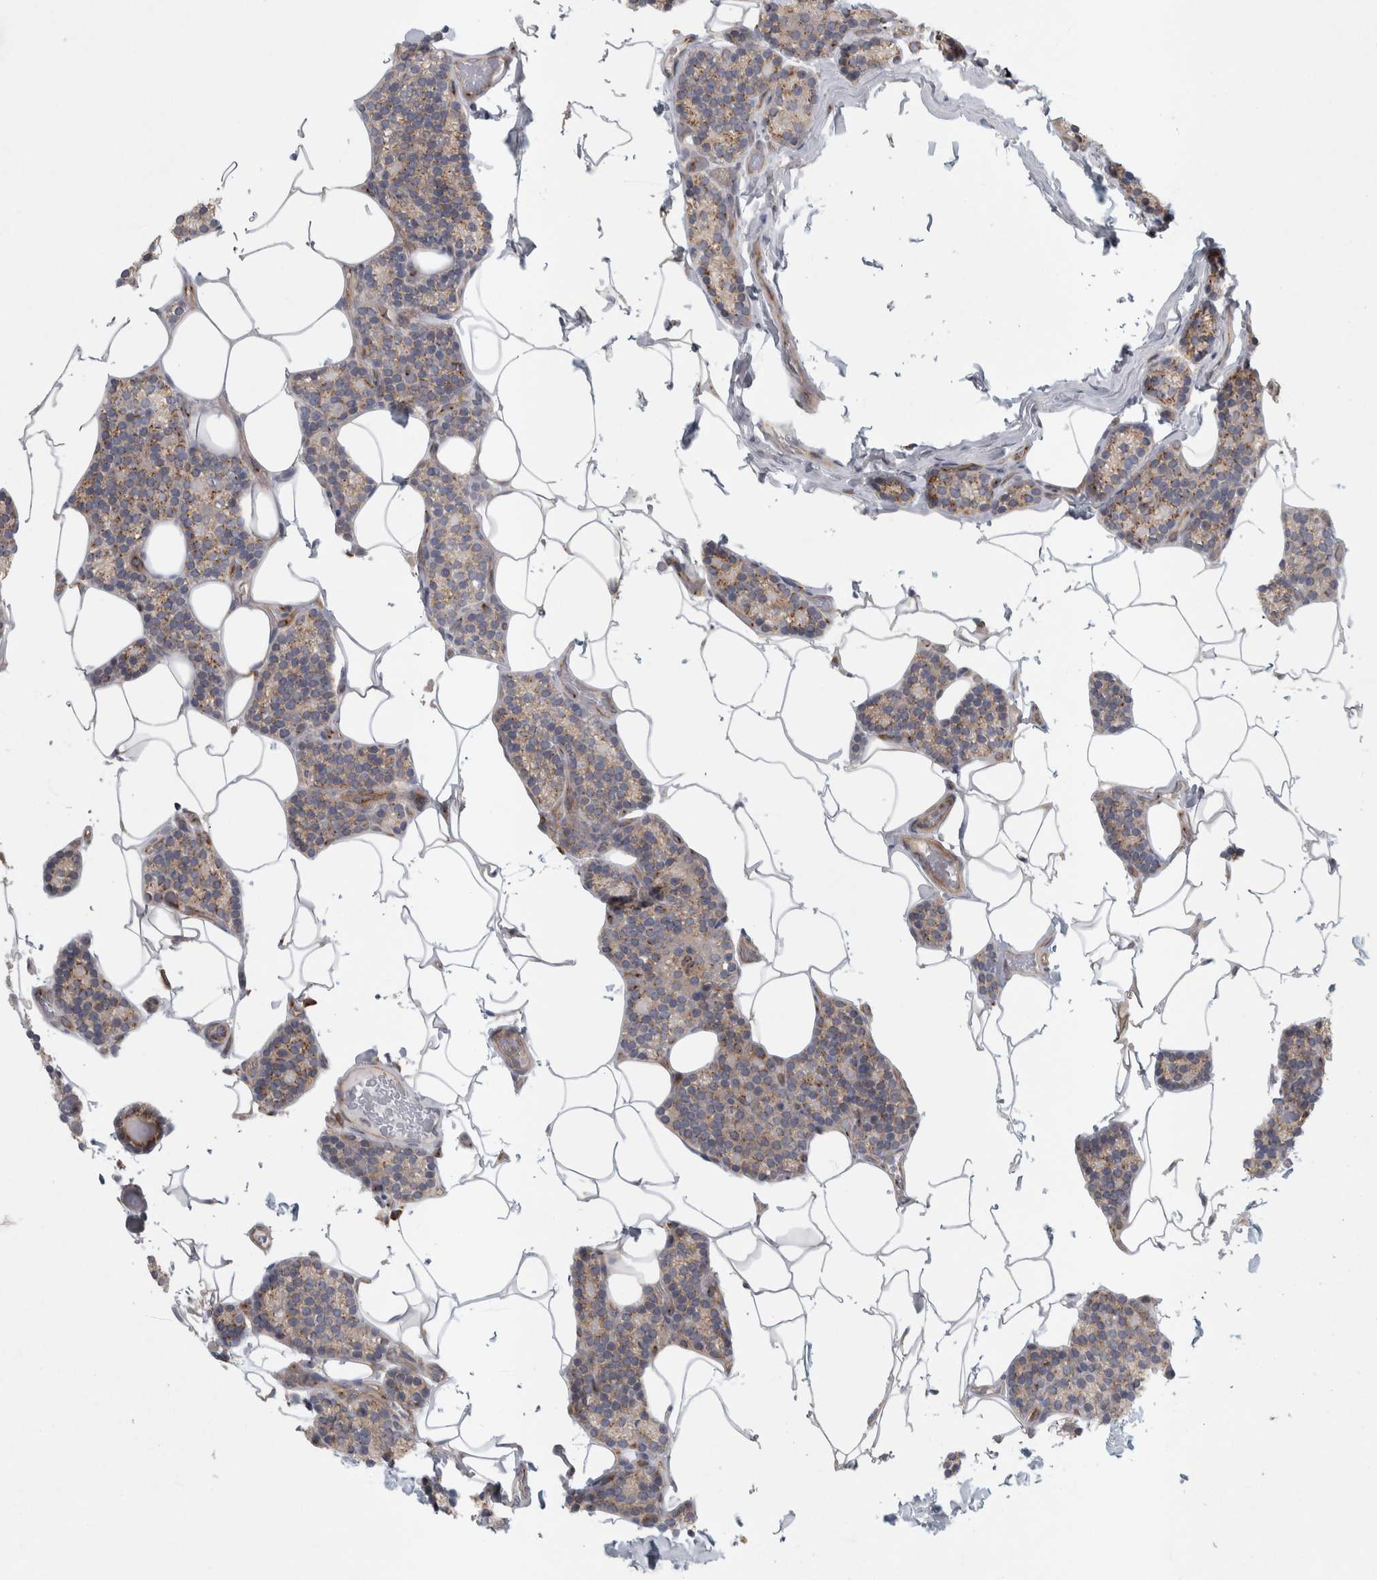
{"staining": {"intensity": "moderate", "quantity": "25%-75%", "location": "cytoplasmic/membranous"}, "tissue": "parathyroid gland", "cell_type": "Glandular cells", "image_type": "normal", "snomed": [{"axis": "morphology", "description": "Normal tissue, NOS"}, {"axis": "topography", "description": "Parathyroid gland"}], "caption": "Brown immunohistochemical staining in benign parathyroid gland displays moderate cytoplasmic/membranous positivity in about 25%-75% of glandular cells.", "gene": "PEX6", "patient": {"sex": "male", "age": 52}}